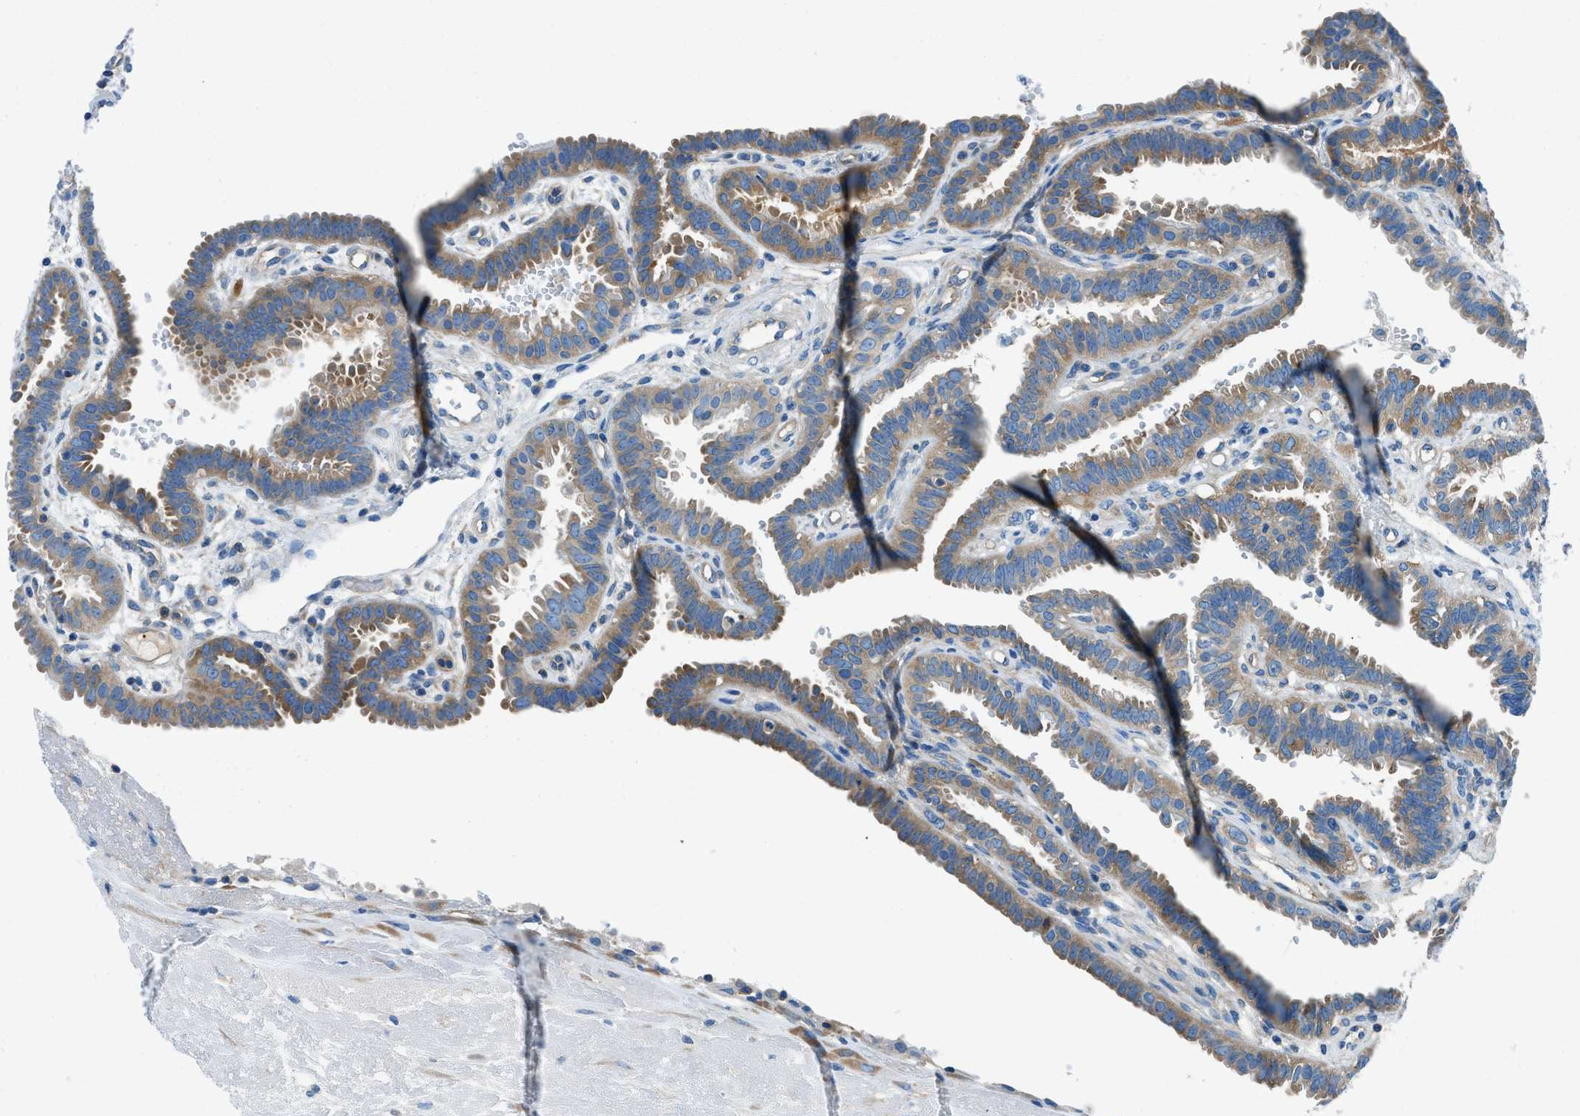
{"staining": {"intensity": "moderate", "quantity": "25%-75%", "location": "cytoplasmic/membranous"}, "tissue": "fallopian tube", "cell_type": "Glandular cells", "image_type": "normal", "snomed": [{"axis": "morphology", "description": "Normal tissue, NOS"}, {"axis": "topography", "description": "Fallopian tube"}, {"axis": "topography", "description": "Placenta"}], "caption": "The immunohistochemical stain shows moderate cytoplasmic/membranous expression in glandular cells of normal fallopian tube.", "gene": "SARS1", "patient": {"sex": "female", "age": 34}}